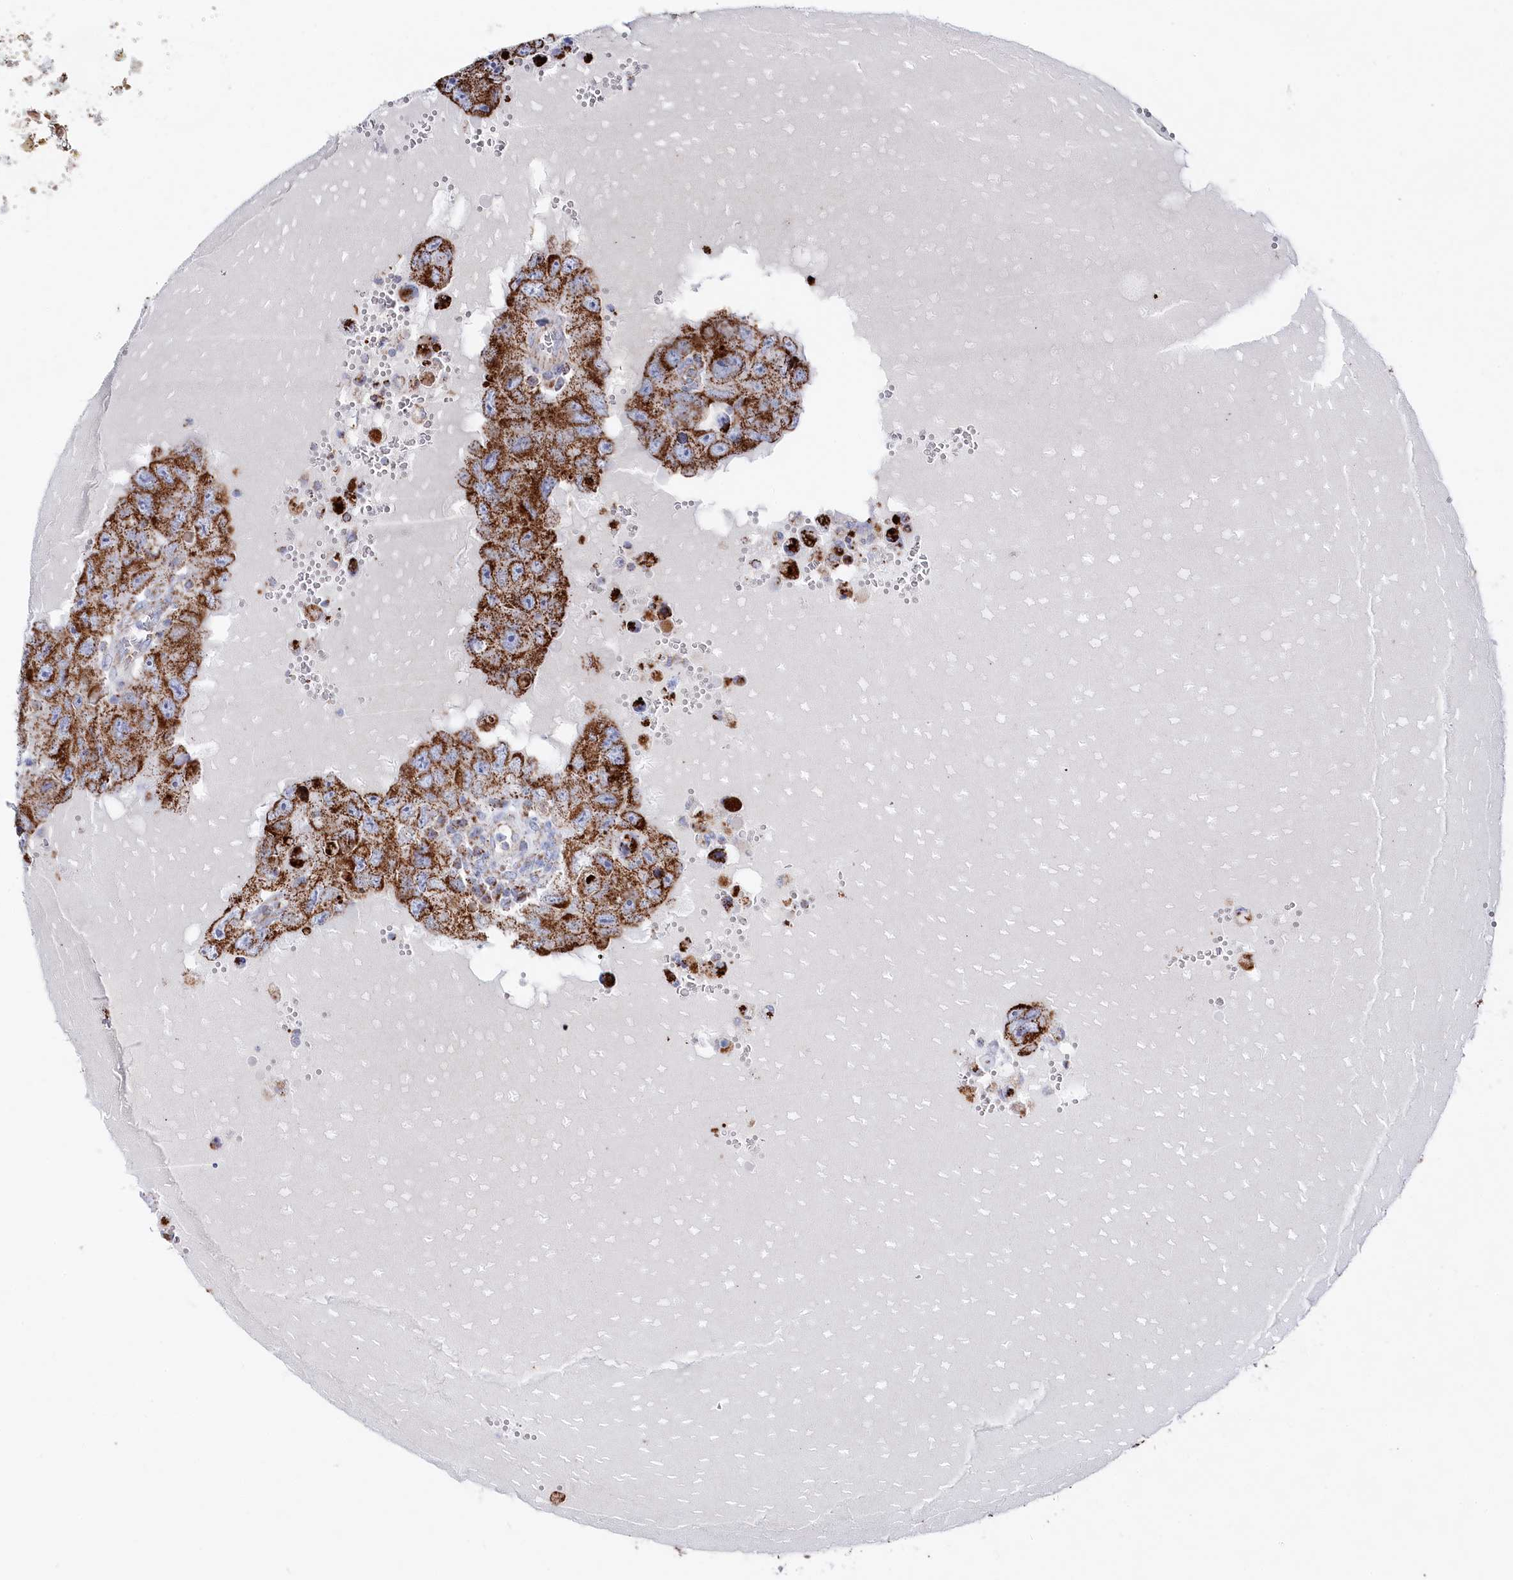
{"staining": {"intensity": "strong", "quantity": ">75%", "location": "cytoplasmic/membranous"}, "tissue": "testis cancer", "cell_type": "Tumor cells", "image_type": "cancer", "snomed": [{"axis": "morphology", "description": "Carcinoma, Embryonal, NOS"}, {"axis": "topography", "description": "Testis"}], "caption": "A brown stain shows strong cytoplasmic/membranous staining of a protein in human embryonal carcinoma (testis) tumor cells.", "gene": "GLS2", "patient": {"sex": "male", "age": 26}}